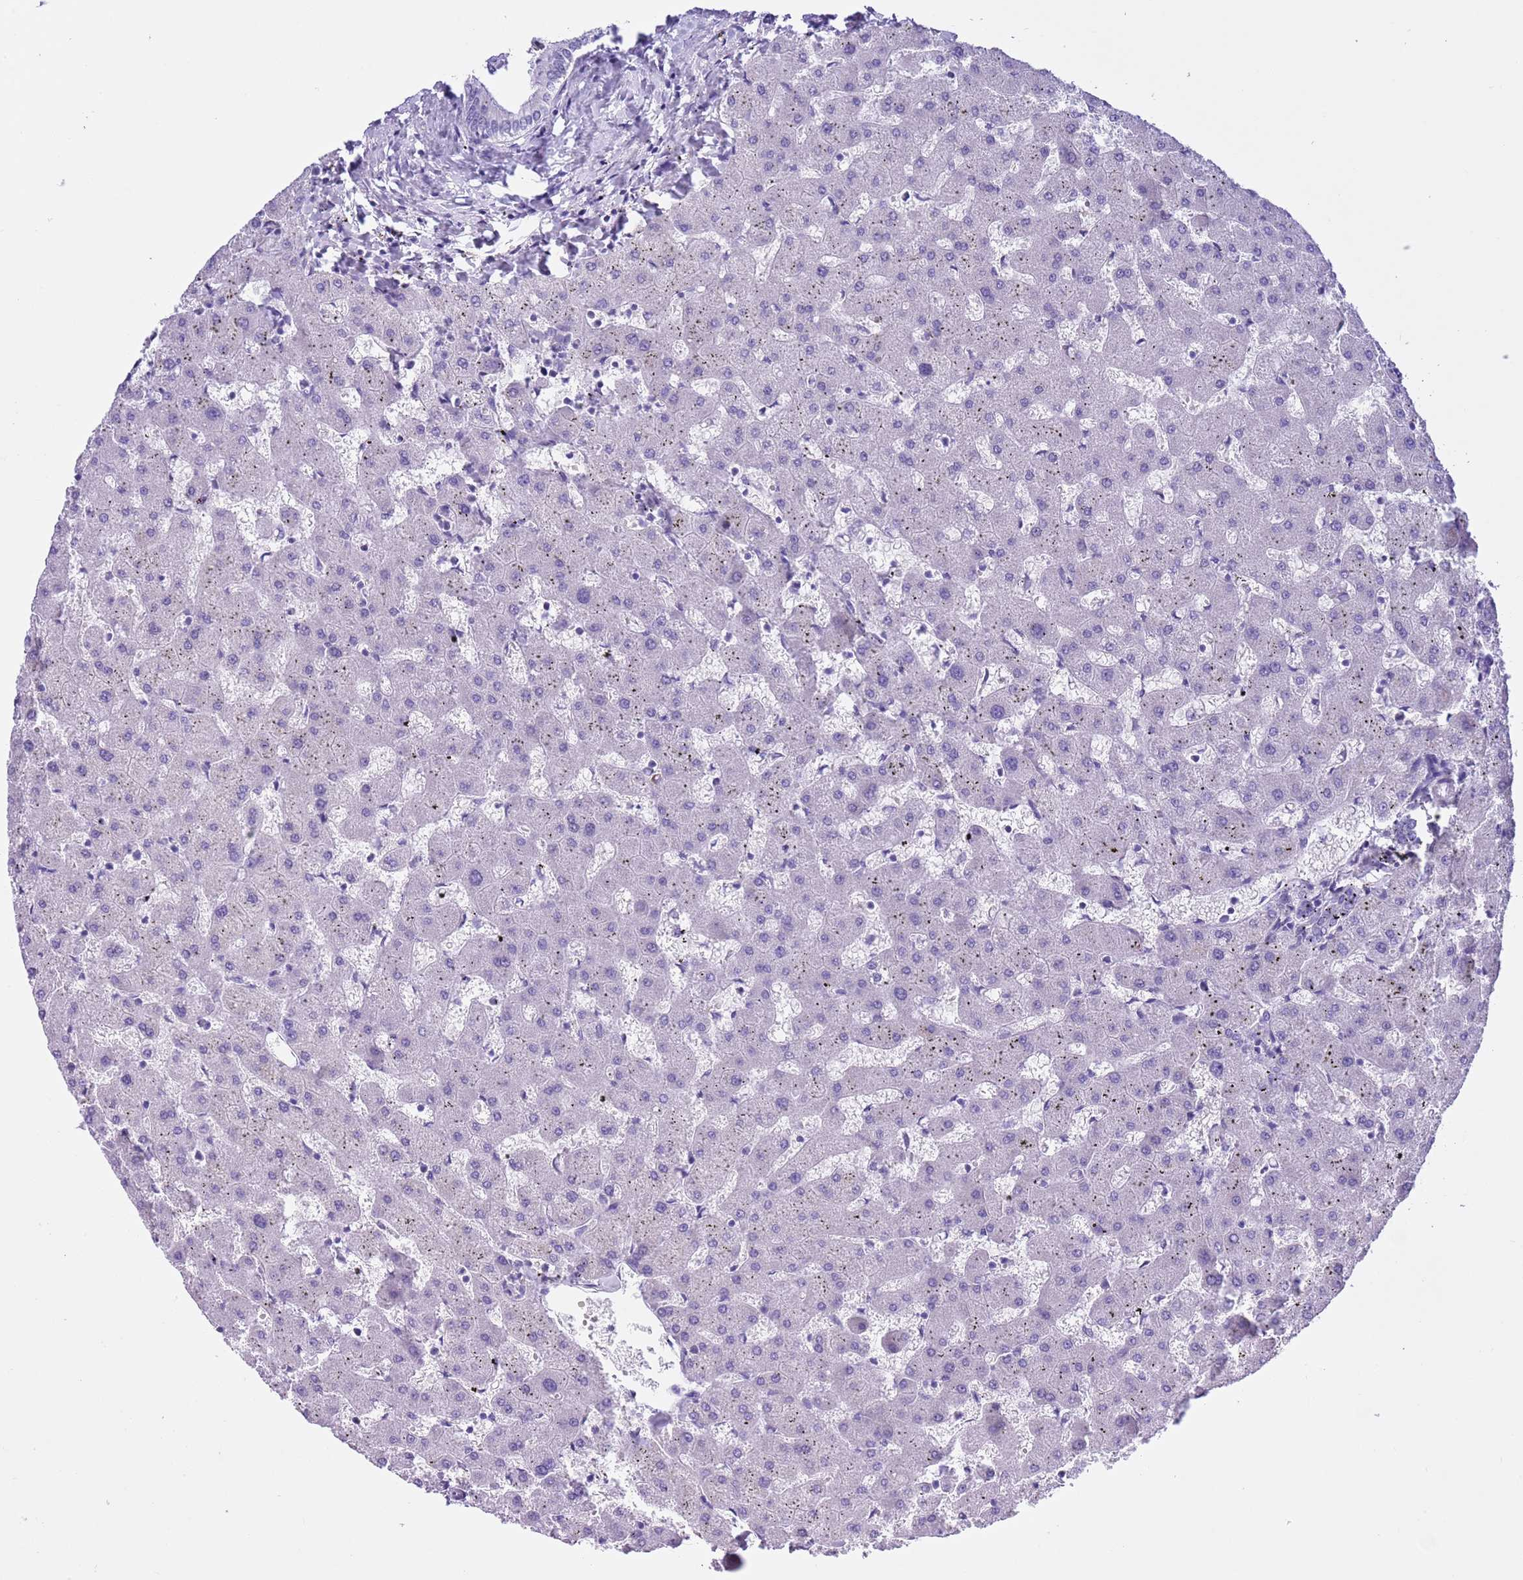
{"staining": {"intensity": "negative", "quantity": "none", "location": "none"}, "tissue": "liver", "cell_type": "Cholangiocytes", "image_type": "normal", "snomed": [{"axis": "morphology", "description": "Normal tissue, NOS"}, {"axis": "topography", "description": "Liver"}], "caption": "DAB immunohistochemical staining of normal liver exhibits no significant staining in cholangiocytes. (DAB immunohistochemistry (IHC), high magnification).", "gene": "NET1", "patient": {"sex": "female", "age": 63}}